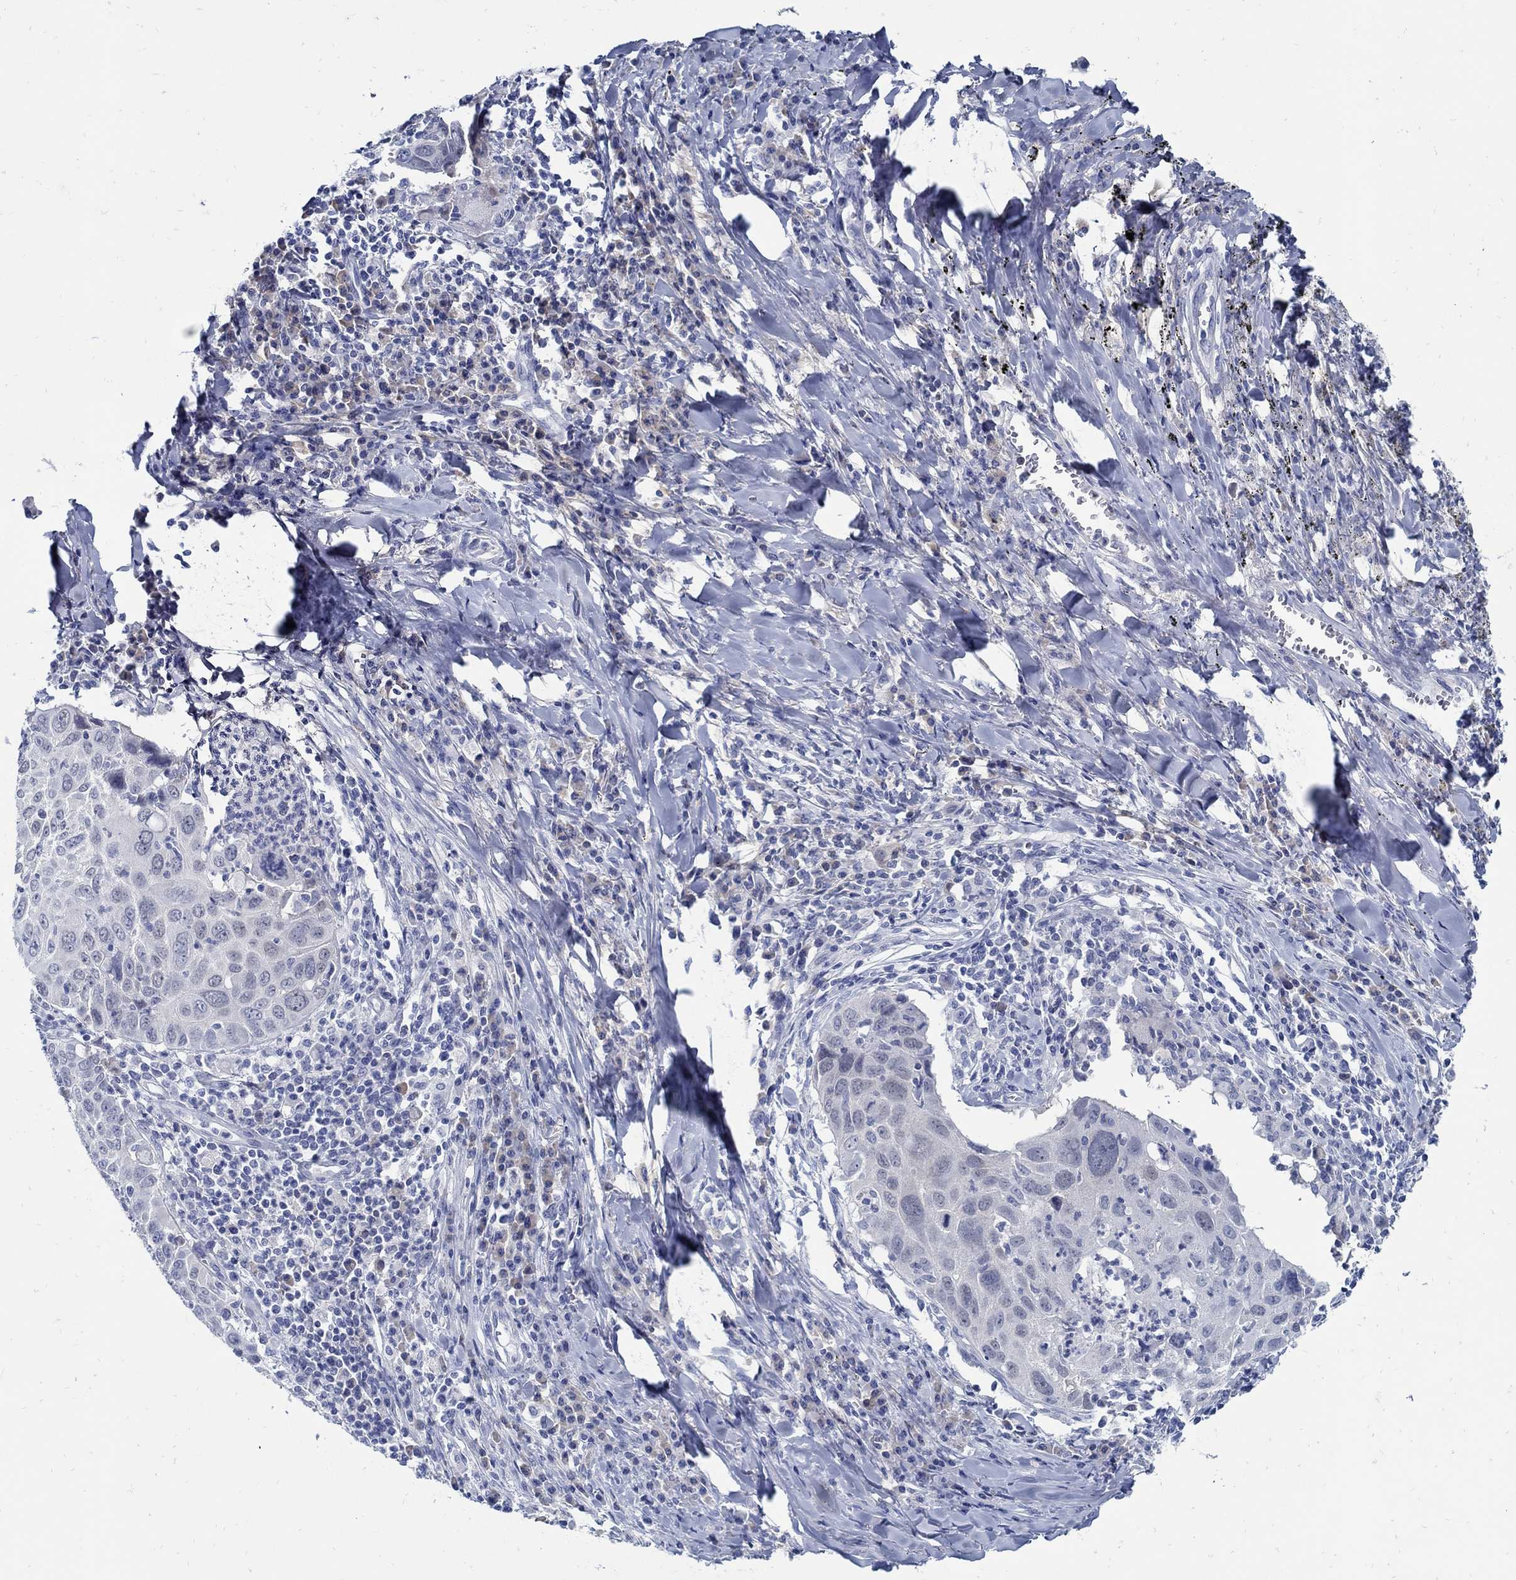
{"staining": {"intensity": "strong", "quantity": "<25%", "location": "nuclear"}, "tissue": "lung cancer", "cell_type": "Tumor cells", "image_type": "cancer", "snomed": [{"axis": "morphology", "description": "Squamous cell carcinoma, NOS"}, {"axis": "topography", "description": "Lung"}], "caption": "Immunohistochemistry (IHC) staining of lung squamous cell carcinoma, which reveals medium levels of strong nuclear expression in approximately <25% of tumor cells indicating strong nuclear protein staining. The staining was performed using DAB (brown) for protein detection and nuclei were counterstained in hematoxylin (blue).", "gene": "PAX9", "patient": {"sex": "male", "age": 57}}